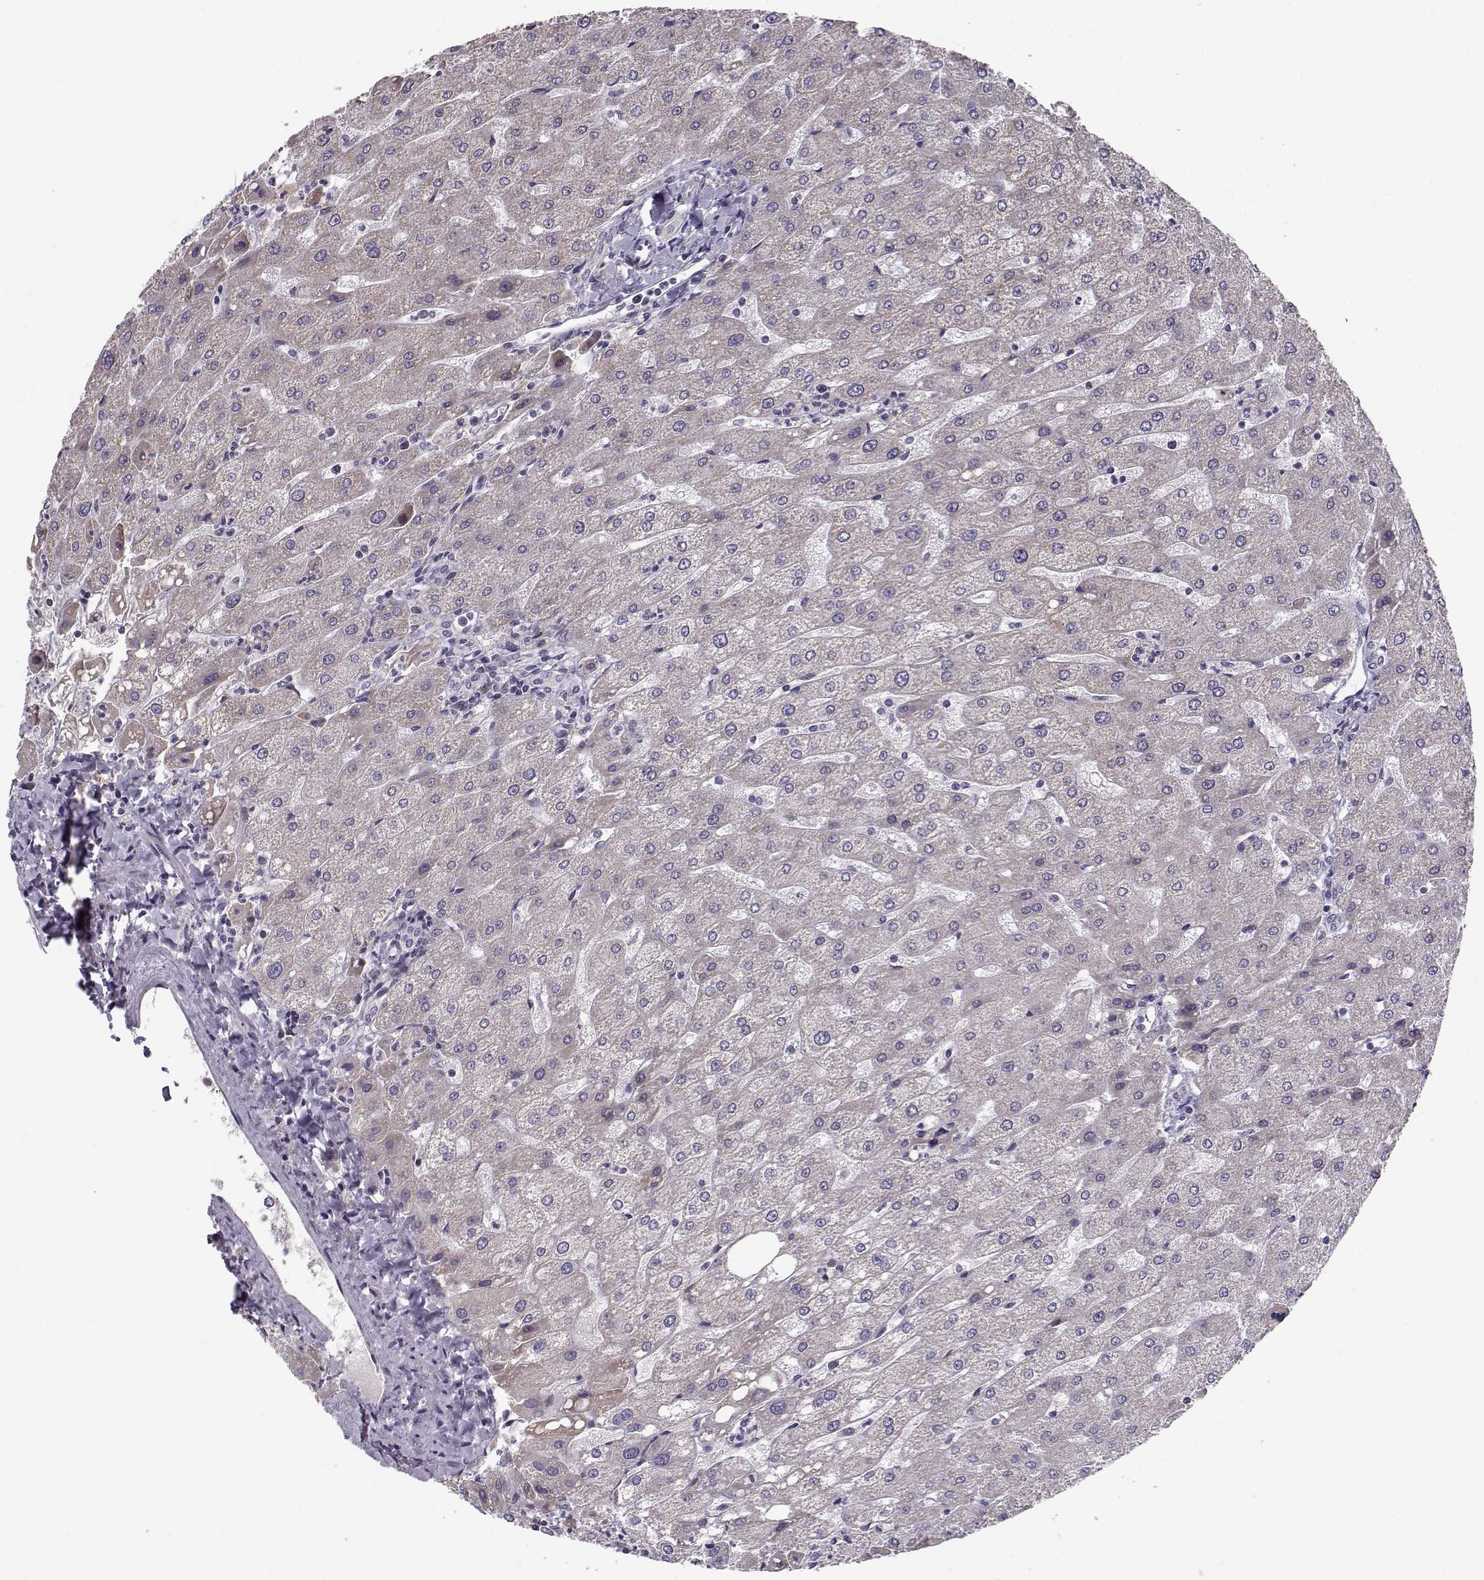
{"staining": {"intensity": "negative", "quantity": "none", "location": "none"}, "tissue": "liver", "cell_type": "Cholangiocytes", "image_type": "normal", "snomed": [{"axis": "morphology", "description": "Normal tissue, NOS"}, {"axis": "topography", "description": "Liver"}], "caption": "Immunohistochemistry (IHC) micrograph of unremarkable liver stained for a protein (brown), which displays no expression in cholangiocytes.", "gene": "SLC4A5", "patient": {"sex": "male", "age": 67}}